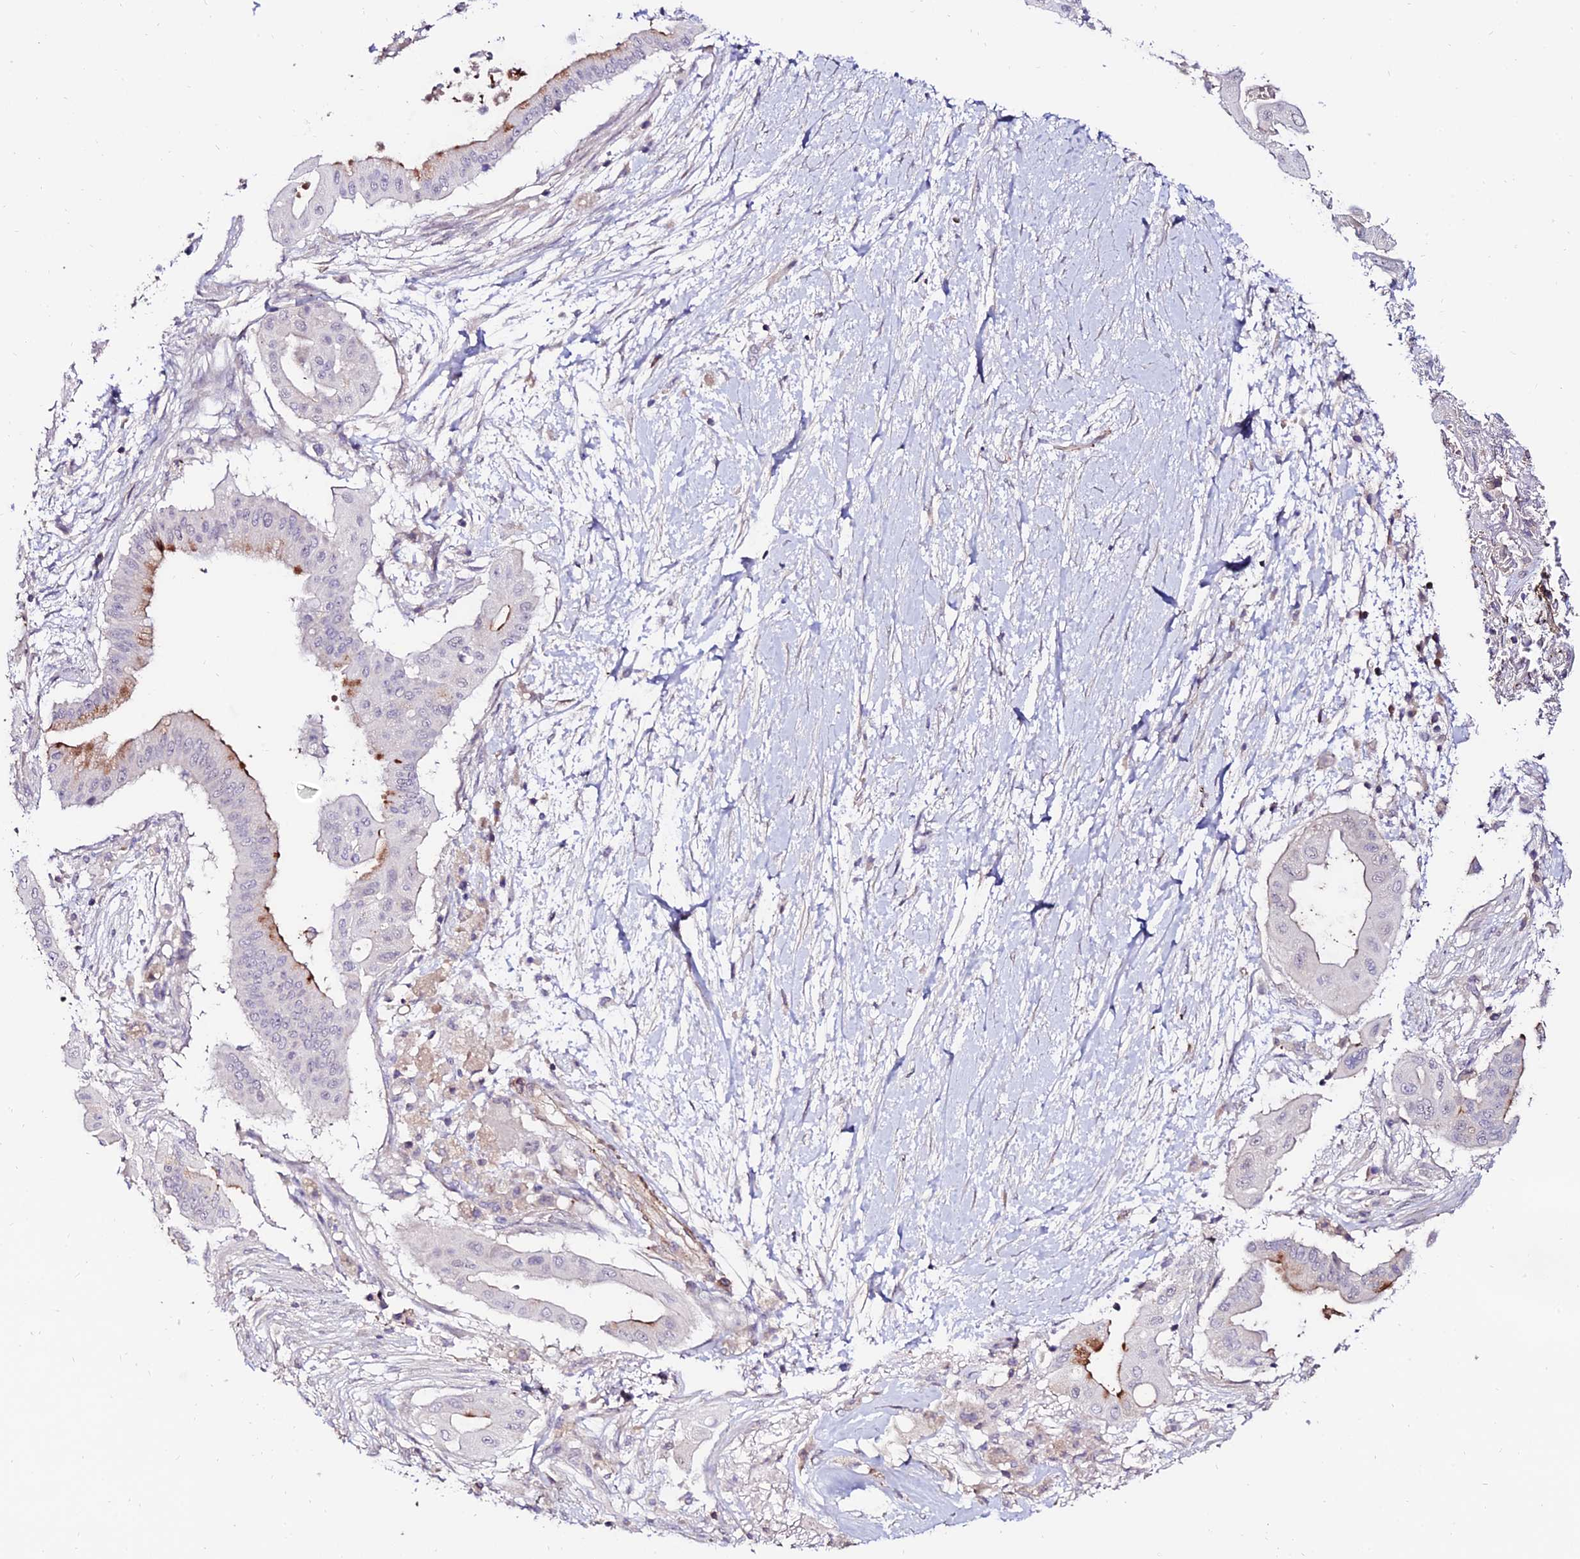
{"staining": {"intensity": "moderate", "quantity": "<25%", "location": "cytoplasmic/membranous"}, "tissue": "pancreatic cancer", "cell_type": "Tumor cells", "image_type": "cancer", "snomed": [{"axis": "morphology", "description": "Adenocarcinoma, NOS"}, {"axis": "topography", "description": "Pancreas"}], "caption": "An immunohistochemistry image of neoplastic tissue is shown. Protein staining in brown shows moderate cytoplasmic/membranous positivity in pancreatic cancer (adenocarcinoma) within tumor cells.", "gene": "ALDH3B2", "patient": {"sex": "male", "age": 68}}